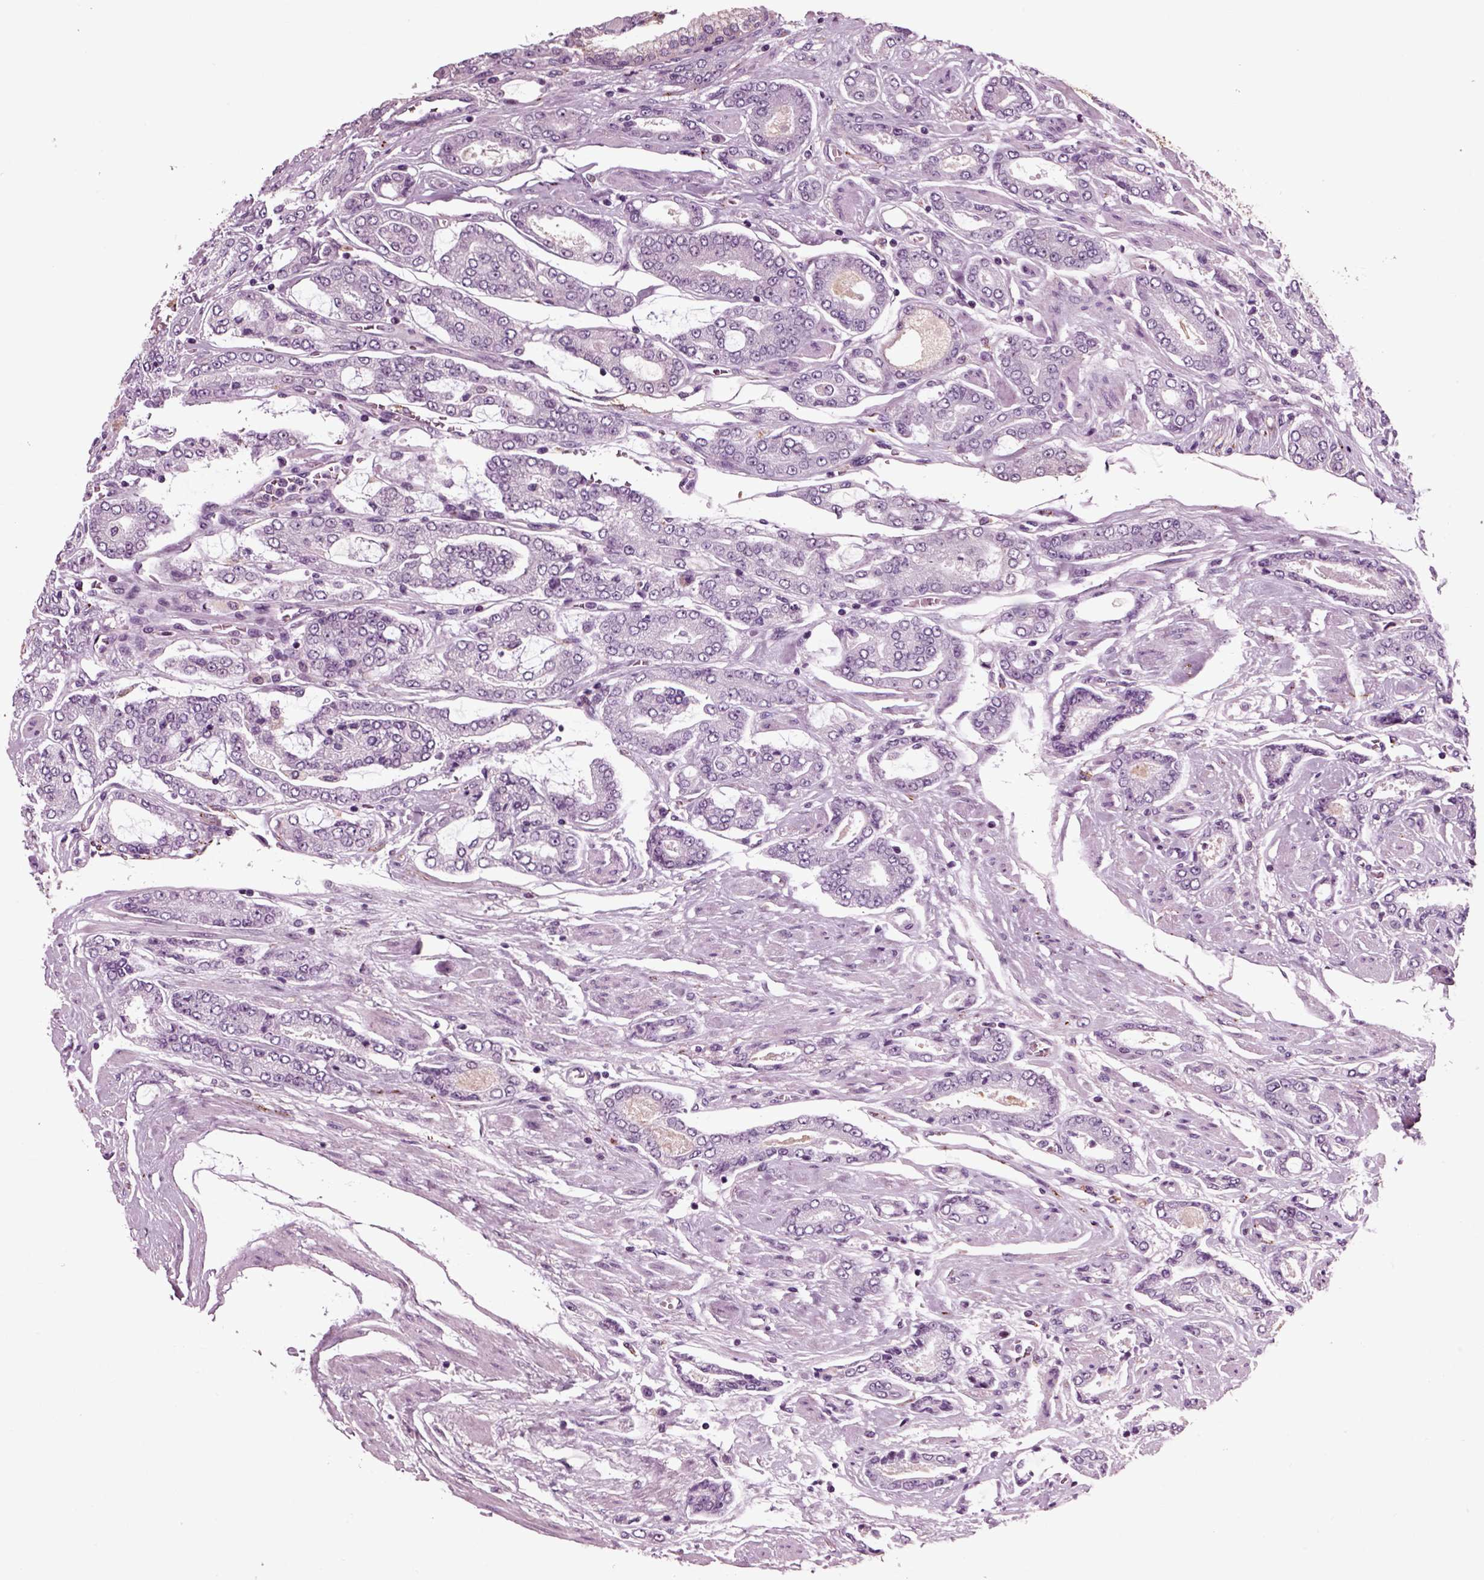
{"staining": {"intensity": "negative", "quantity": "none", "location": "none"}, "tissue": "prostate cancer", "cell_type": "Tumor cells", "image_type": "cancer", "snomed": [{"axis": "morphology", "description": "Adenocarcinoma, NOS"}, {"axis": "topography", "description": "Prostate"}], "caption": "Protein analysis of prostate cancer (adenocarcinoma) exhibits no significant staining in tumor cells.", "gene": "CHGB", "patient": {"sex": "male", "age": 64}}